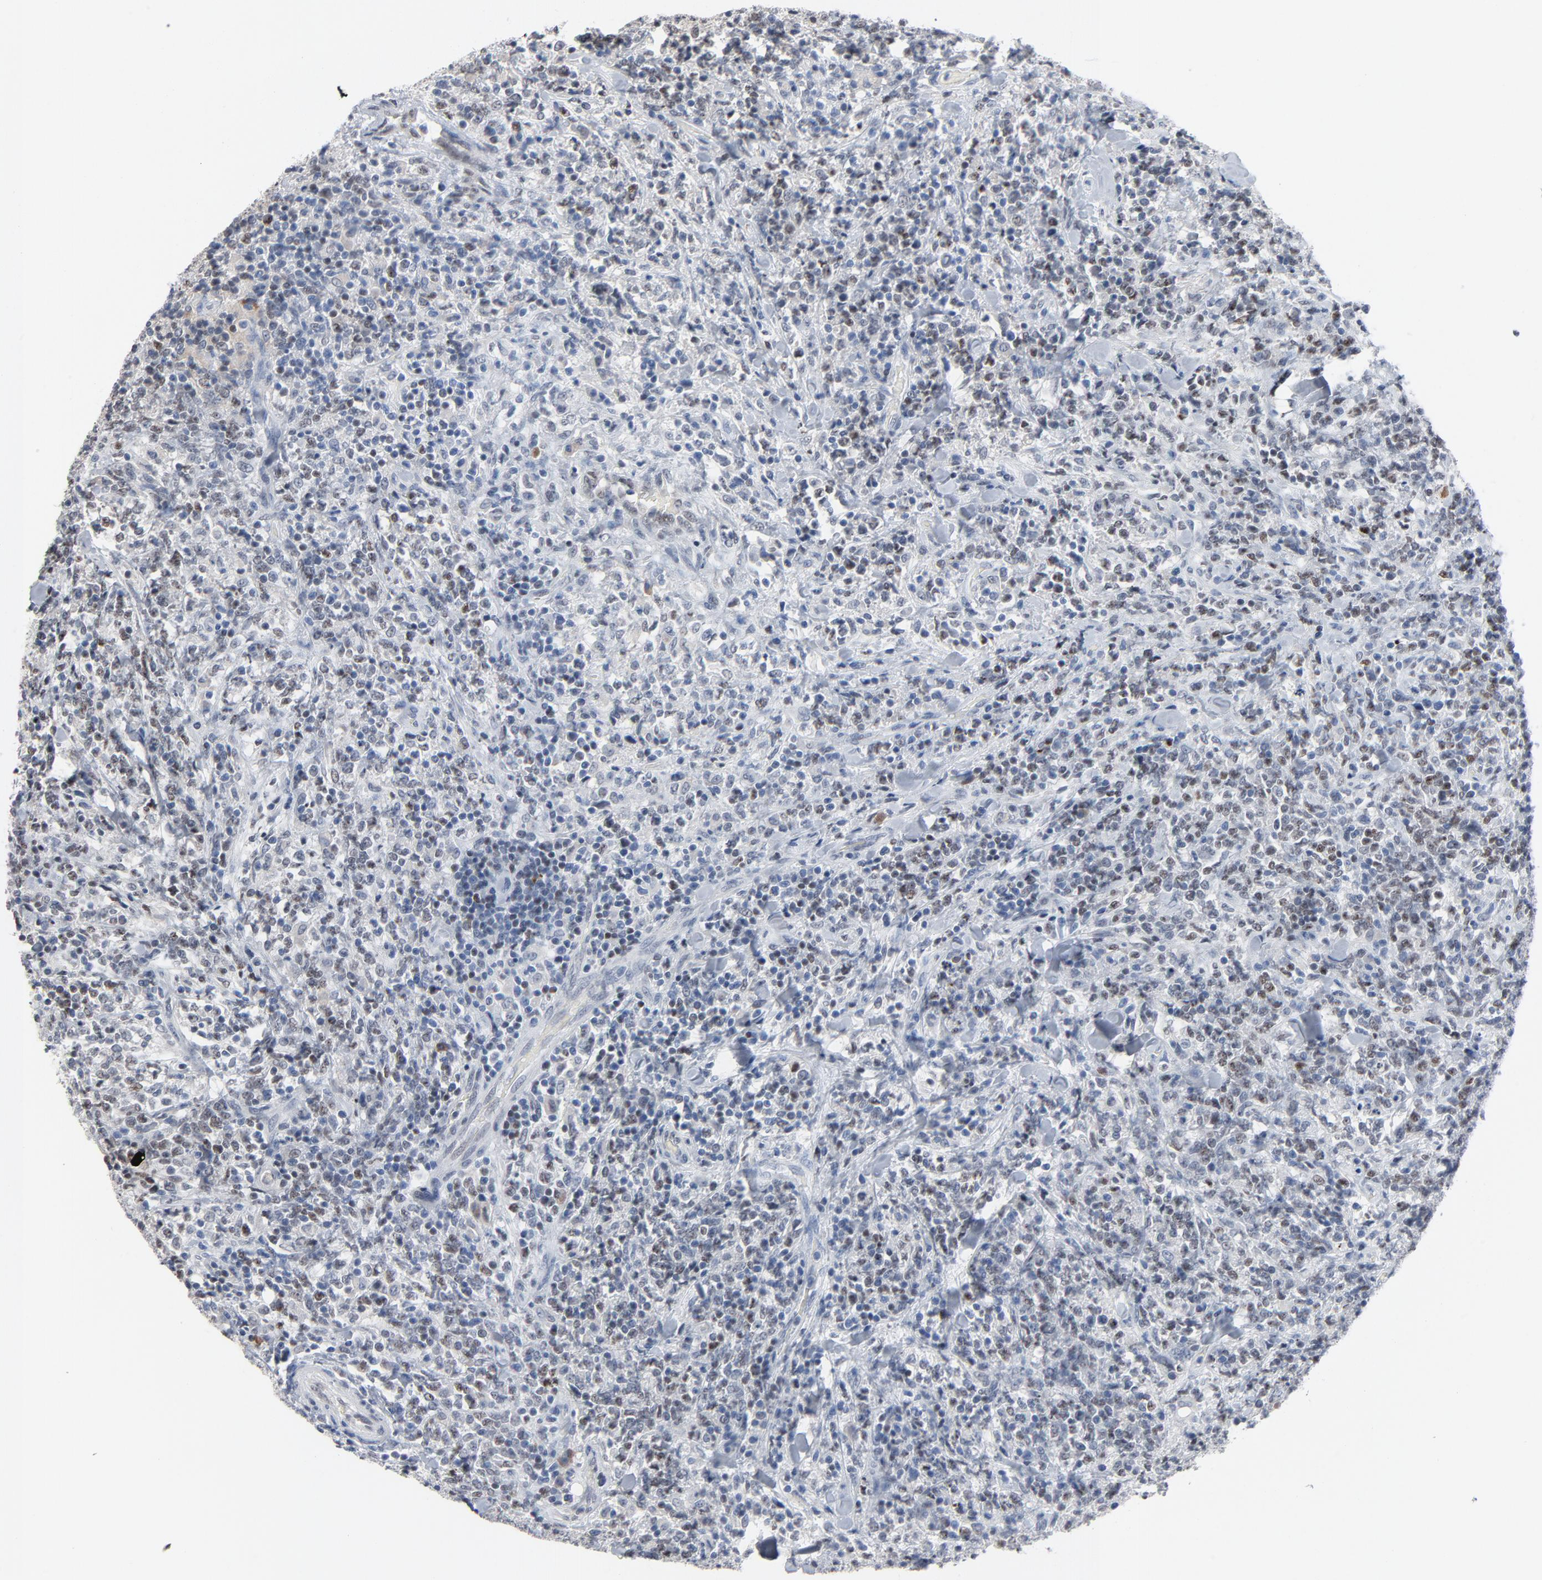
{"staining": {"intensity": "negative", "quantity": "none", "location": "none"}, "tissue": "lymphoma", "cell_type": "Tumor cells", "image_type": "cancer", "snomed": [{"axis": "morphology", "description": "Malignant lymphoma, non-Hodgkin's type, High grade"}, {"axis": "topography", "description": "Soft tissue"}], "caption": "The image reveals no significant positivity in tumor cells of malignant lymphoma, non-Hodgkin's type (high-grade).", "gene": "FOXP1", "patient": {"sex": "male", "age": 18}}